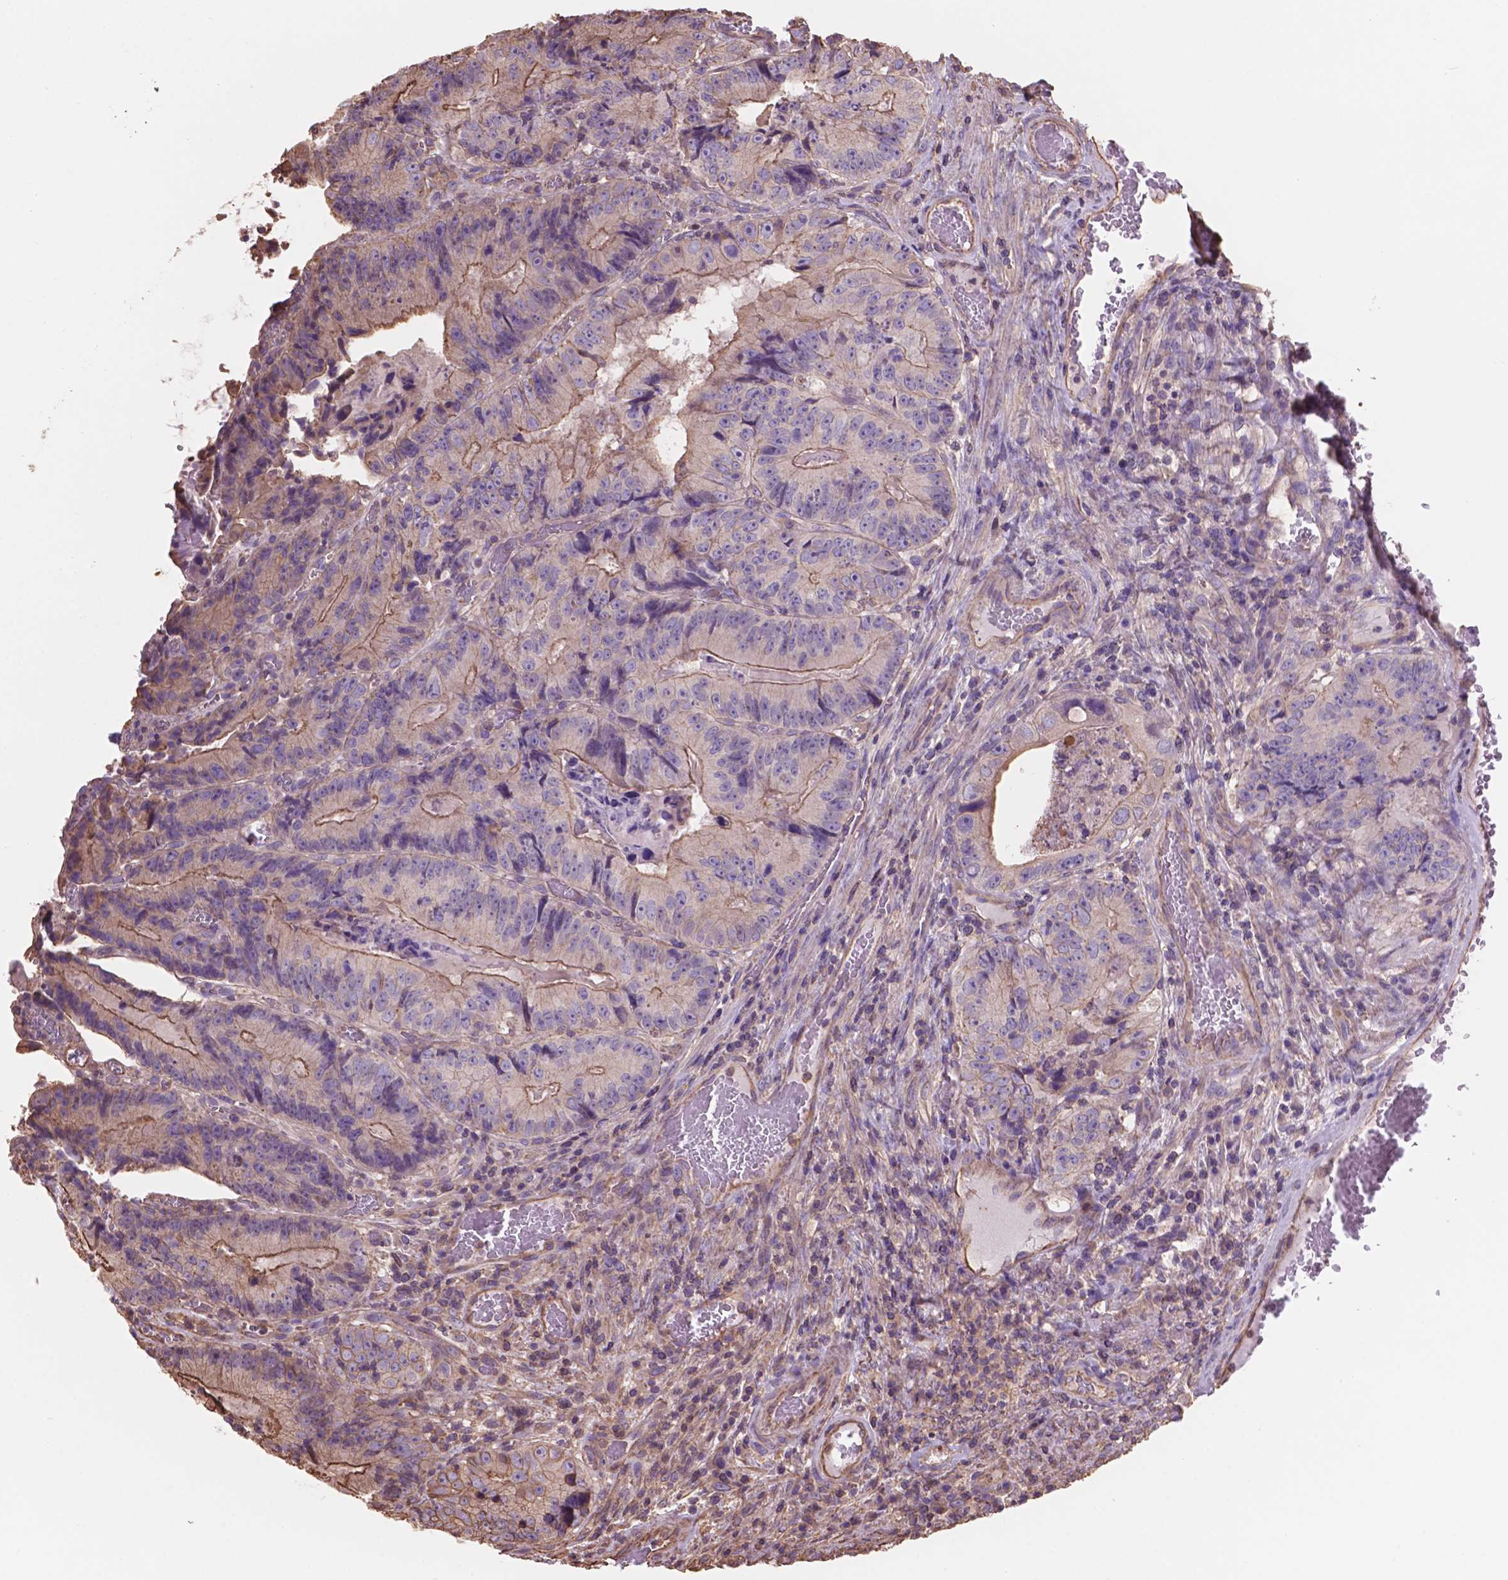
{"staining": {"intensity": "moderate", "quantity": "25%-75%", "location": "cytoplasmic/membranous"}, "tissue": "colorectal cancer", "cell_type": "Tumor cells", "image_type": "cancer", "snomed": [{"axis": "morphology", "description": "Adenocarcinoma, NOS"}, {"axis": "topography", "description": "Colon"}], "caption": "Human colorectal adenocarcinoma stained with a brown dye demonstrates moderate cytoplasmic/membranous positive staining in approximately 25%-75% of tumor cells.", "gene": "NIPA2", "patient": {"sex": "female", "age": 86}}